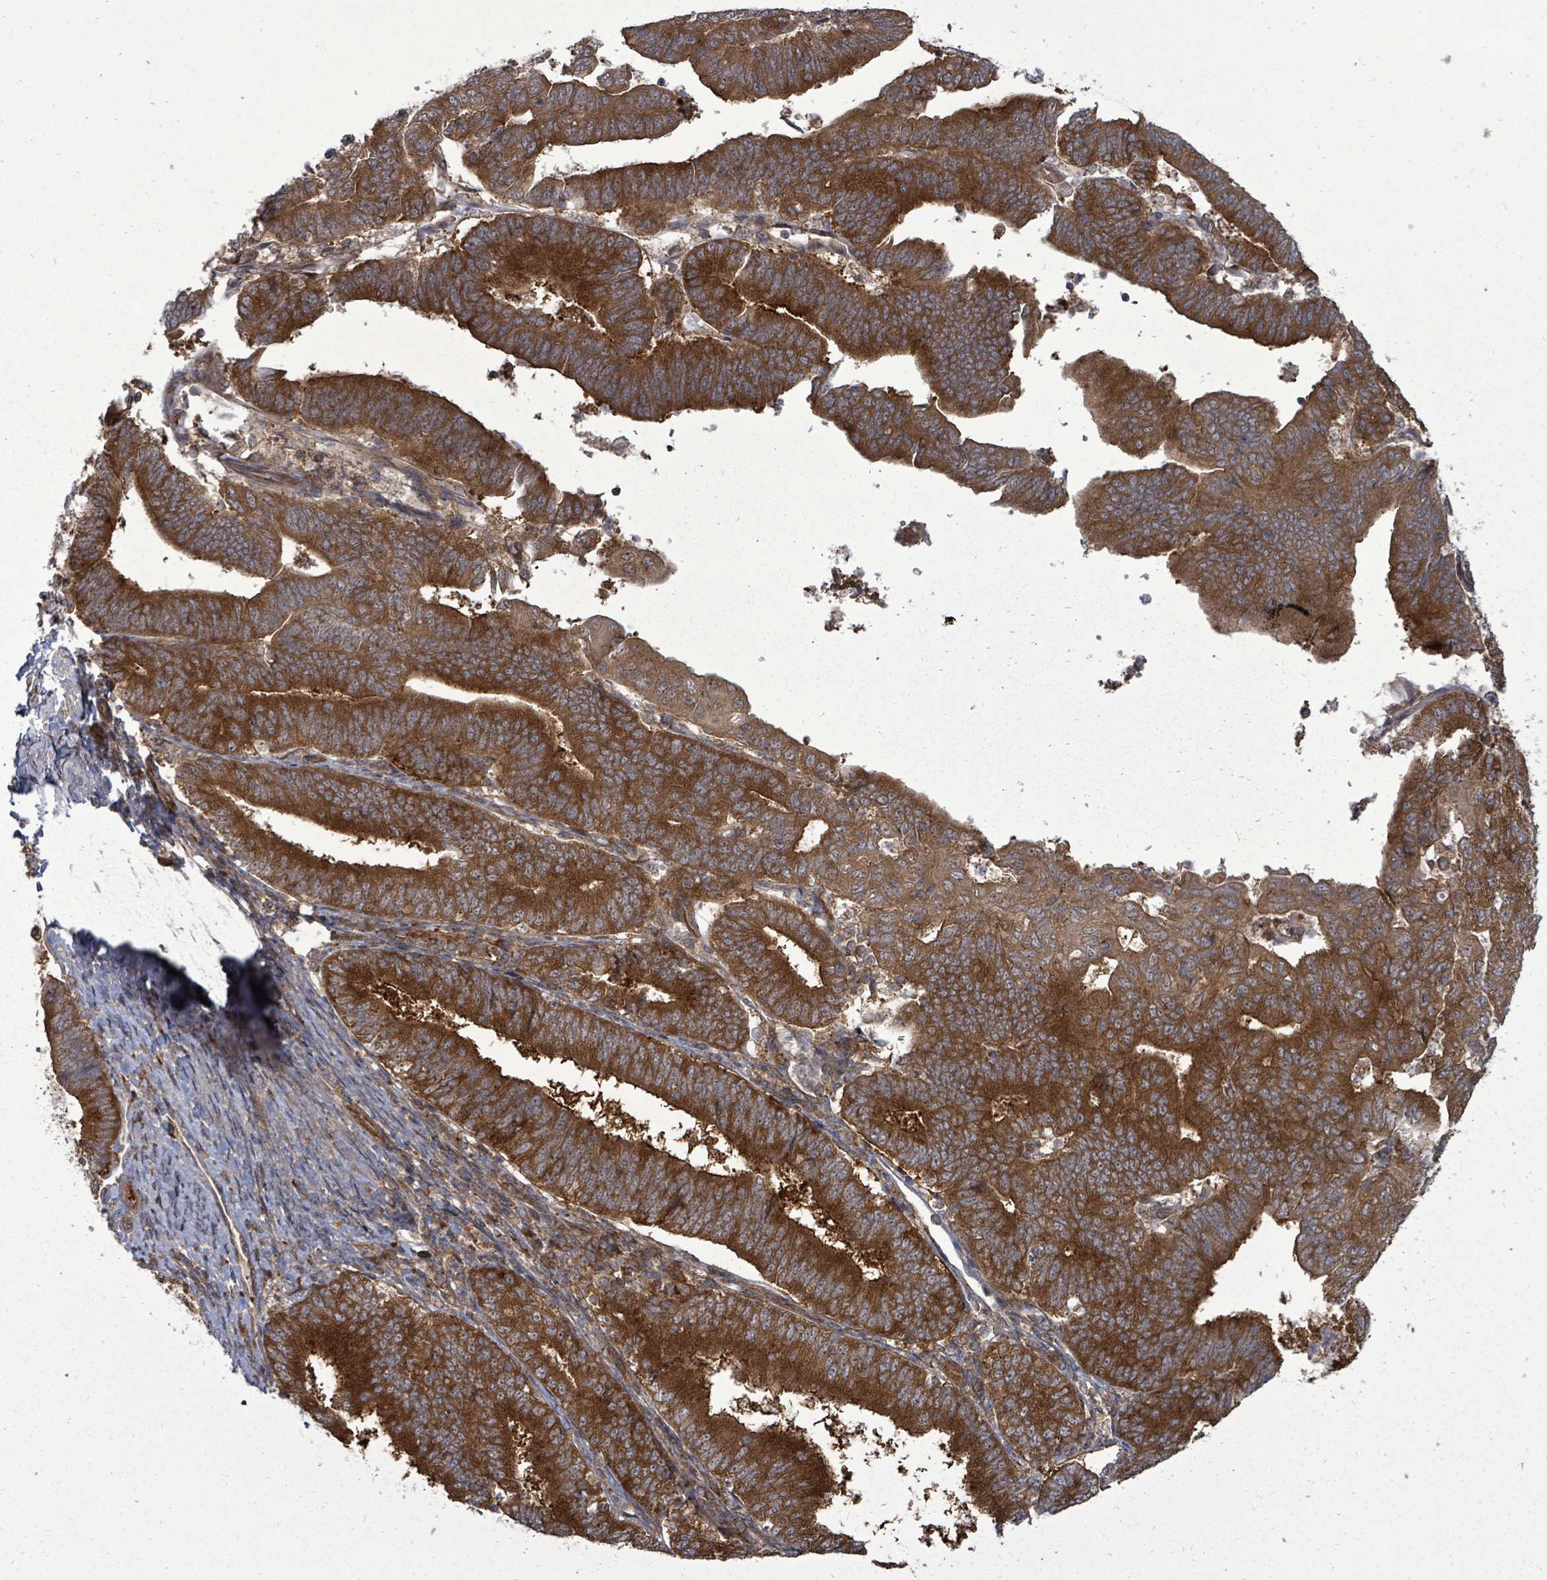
{"staining": {"intensity": "strong", "quantity": ">75%", "location": "cytoplasmic/membranous"}, "tissue": "endometrial cancer", "cell_type": "Tumor cells", "image_type": "cancer", "snomed": [{"axis": "morphology", "description": "Adenocarcinoma, NOS"}, {"axis": "topography", "description": "Endometrium"}], "caption": "Human endometrial adenocarcinoma stained with a brown dye reveals strong cytoplasmic/membranous positive expression in approximately >75% of tumor cells.", "gene": "EIF3C", "patient": {"sex": "female", "age": 70}}